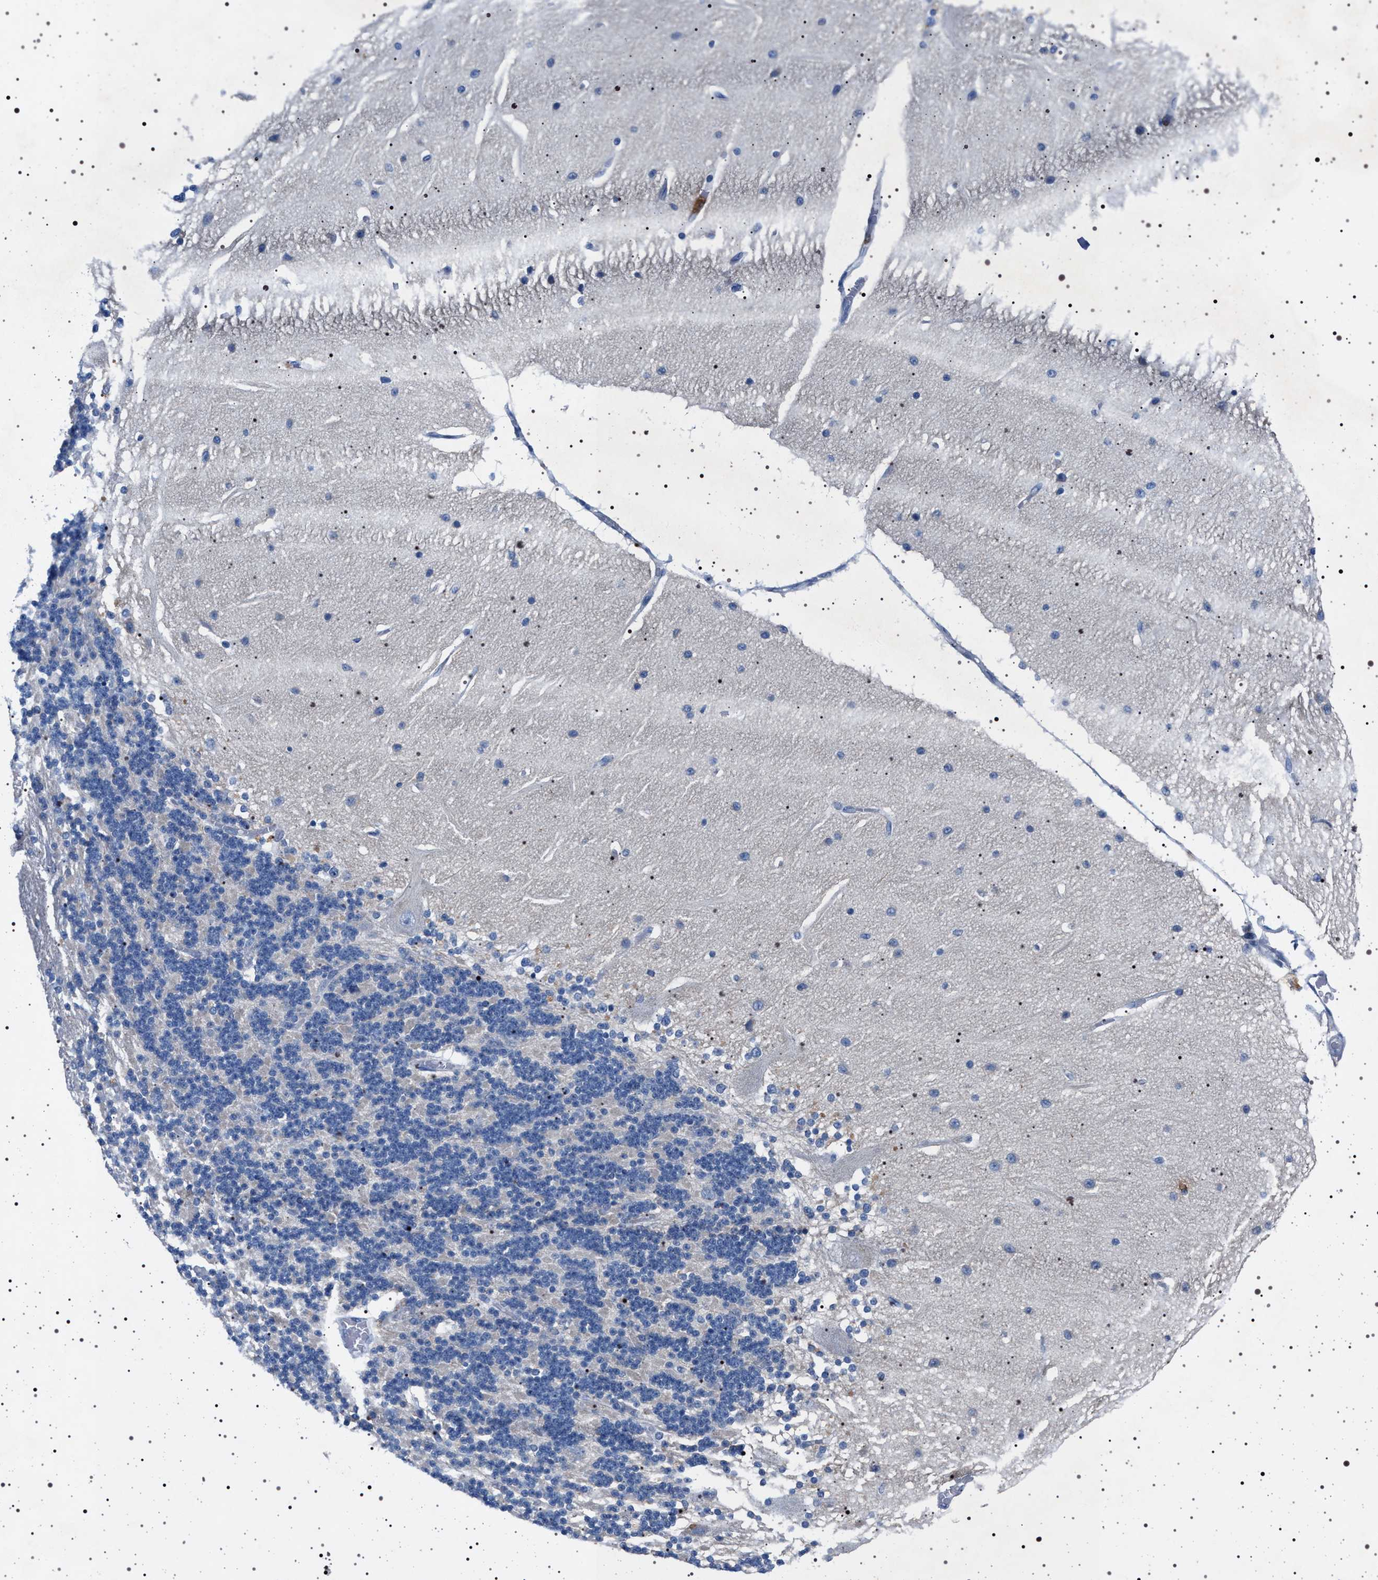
{"staining": {"intensity": "negative", "quantity": "none", "location": "none"}, "tissue": "cerebellum", "cell_type": "Cells in granular layer", "image_type": "normal", "snomed": [{"axis": "morphology", "description": "Normal tissue, NOS"}, {"axis": "topography", "description": "Cerebellum"}], "caption": "This micrograph is of normal cerebellum stained with immunohistochemistry to label a protein in brown with the nuclei are counter-stained blue. There is no staining in cells in granular layer. (Stains: DAB (3,3'-diaminobenzidine) IHC with hematoxylin counter stain, Microscopy: brightfield microscopy at high magnification).", "gene": "NAT9", "patient": {"sex": "female", "age": 54}}